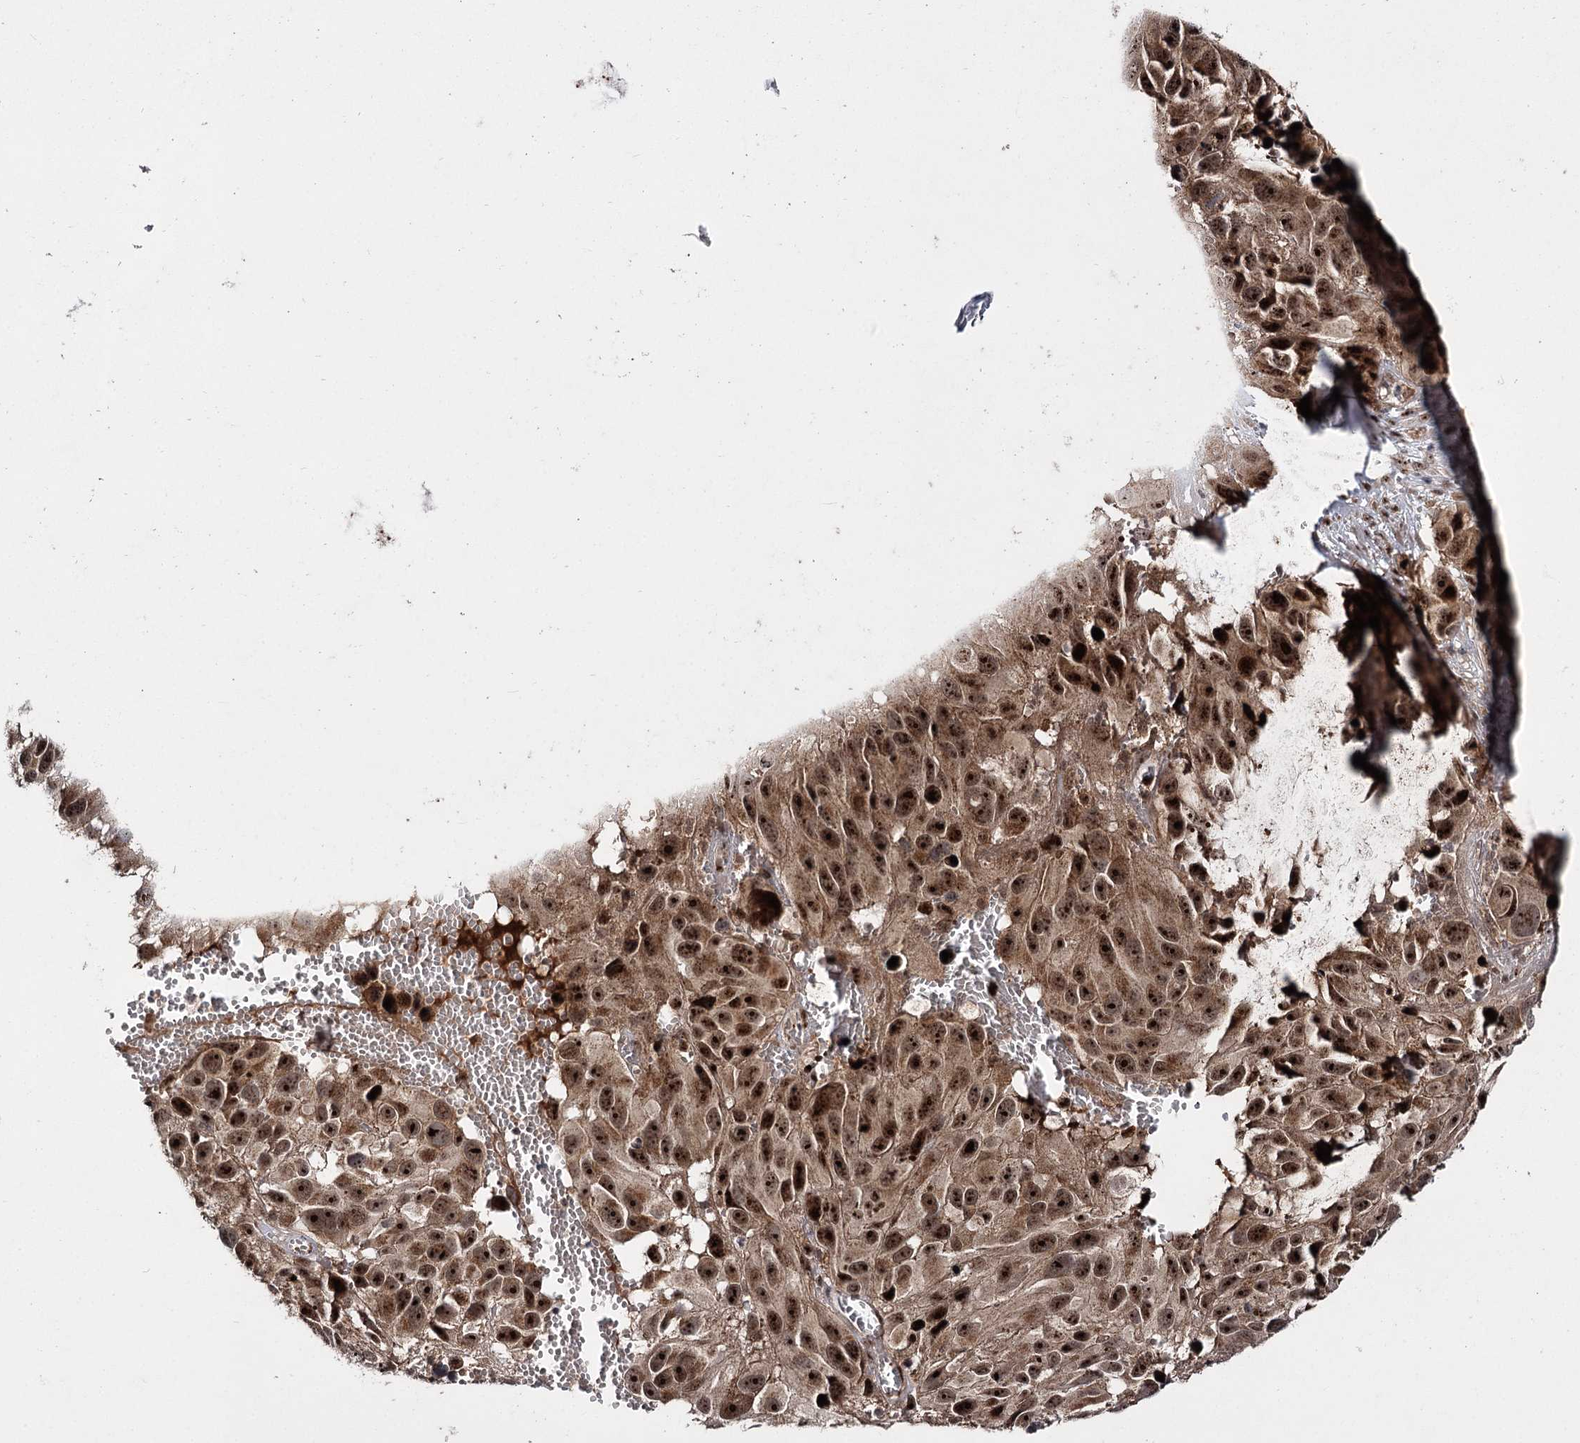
{"staining": {"intensity": "strong", "quantity": ">75%", "location": "nuclear"}, "tissue": "melanoma", "cell_type": "Tumor cells", "image_type": "cancer", "snomed": [{"axis": "morphology", "description": "Malignant melanoma, NOS"}, {"axis": "topography", "description": "Skin"}], "caption": "High-magnification brightfield microscopy of melanoma stained with DAB (brown) and counterstained with hematoxylin (blue). tumor cells exhibit strong nuclear positivity is present in about>75% of cells. (IHC, brightfield microscopy, high magnification).", "gene": "MKNK2", "patient": {"sex": "male", "age": 84}}